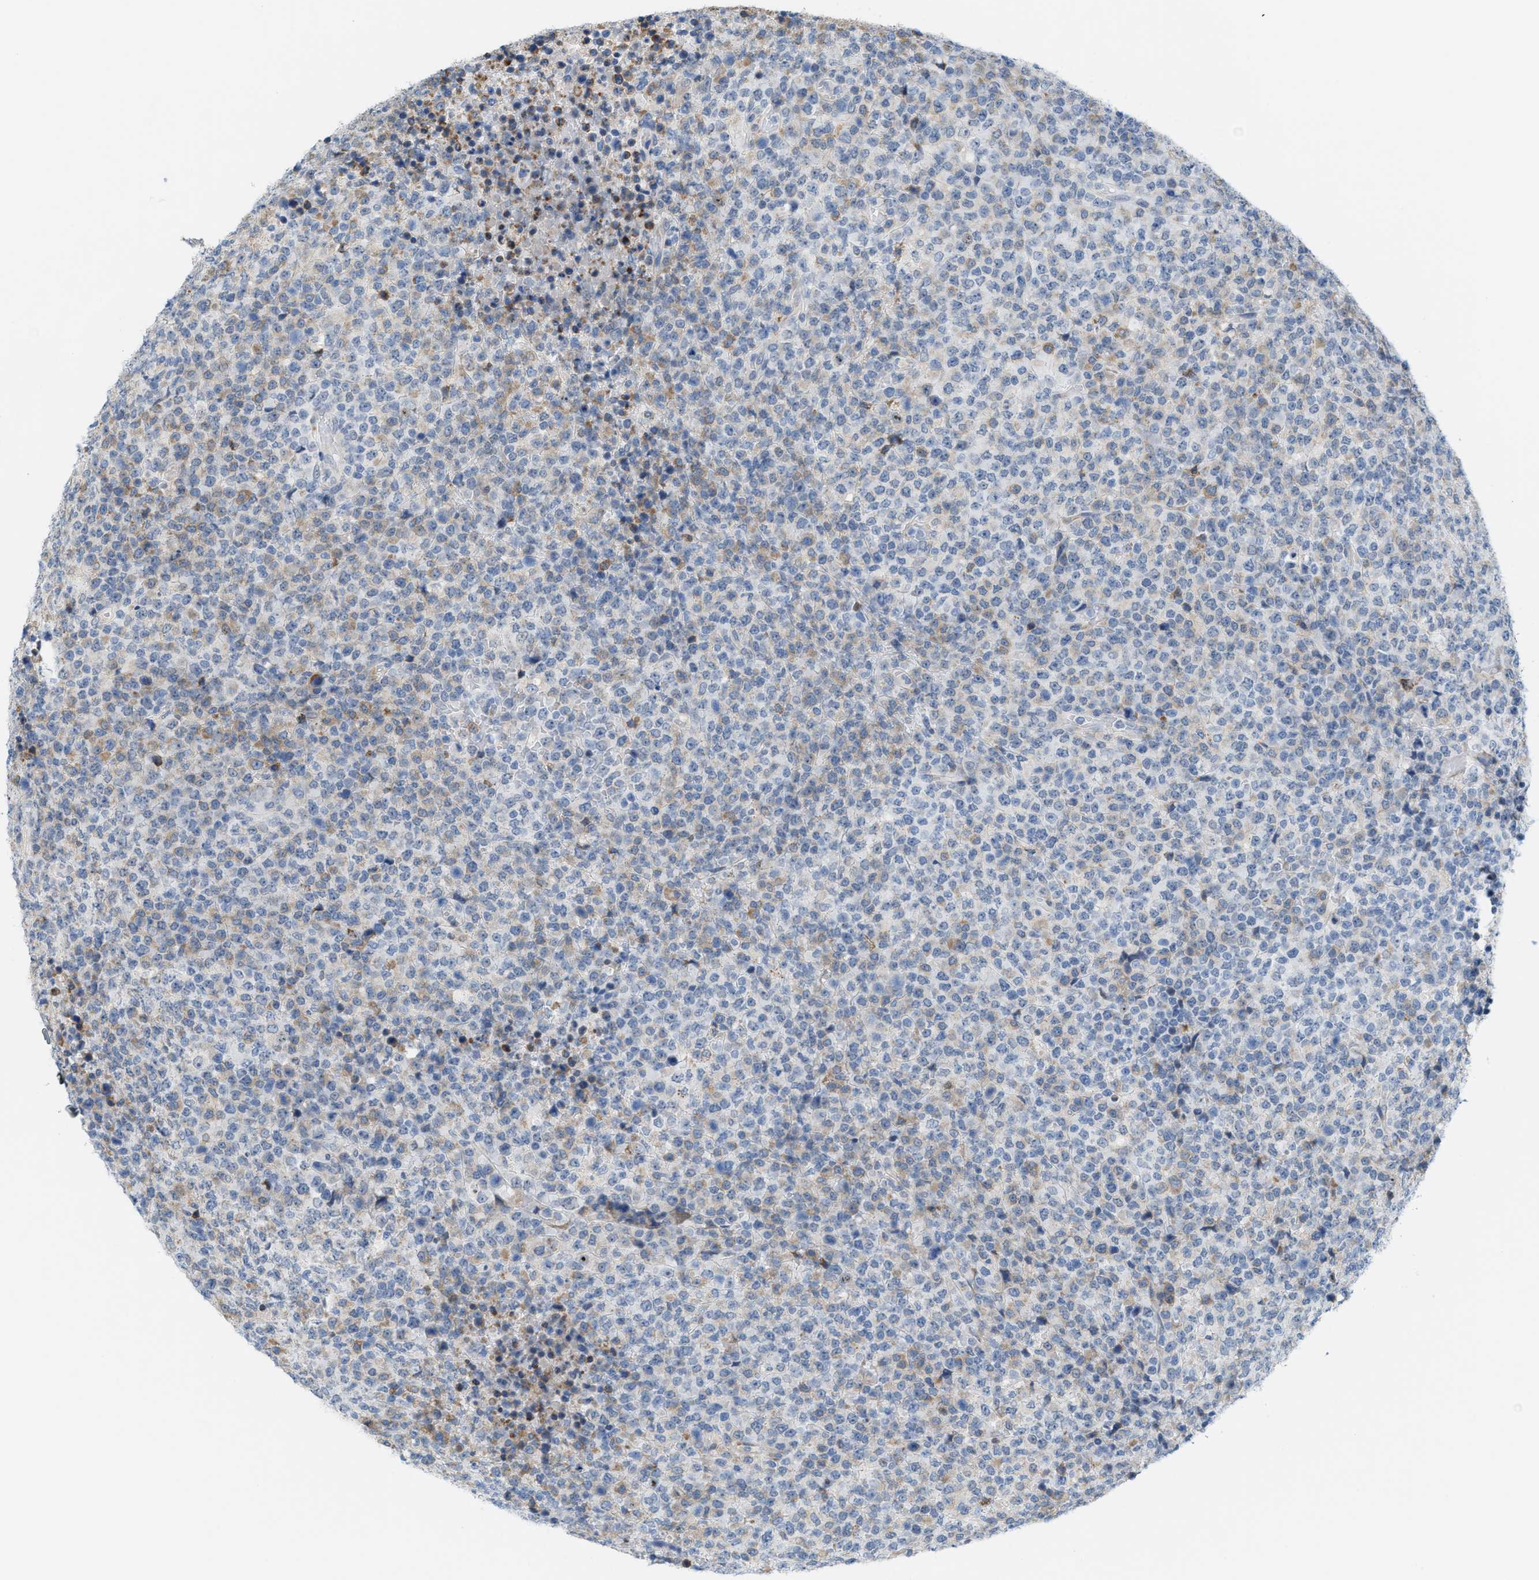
{"staining": {"intensity": "weak", "quantity": "<25%", "location": "cytoplasmic/membranous"}, "tissue": "lymphoma", "cell_type": "Tumor cells", "image_type": "cancer", "snomed": [{"axis": "morphology", "description": "Malignant lymphoma, non-Hodgkin's type, High grade"}, {"axis": "topography", "description": "Lymph node"}], "caption": "Photomicrograph shows no protein expression in tumor cells of lymphoma tissue.", "gene": "KIFC3", "patient": {"sex": "male", "age": 13}}